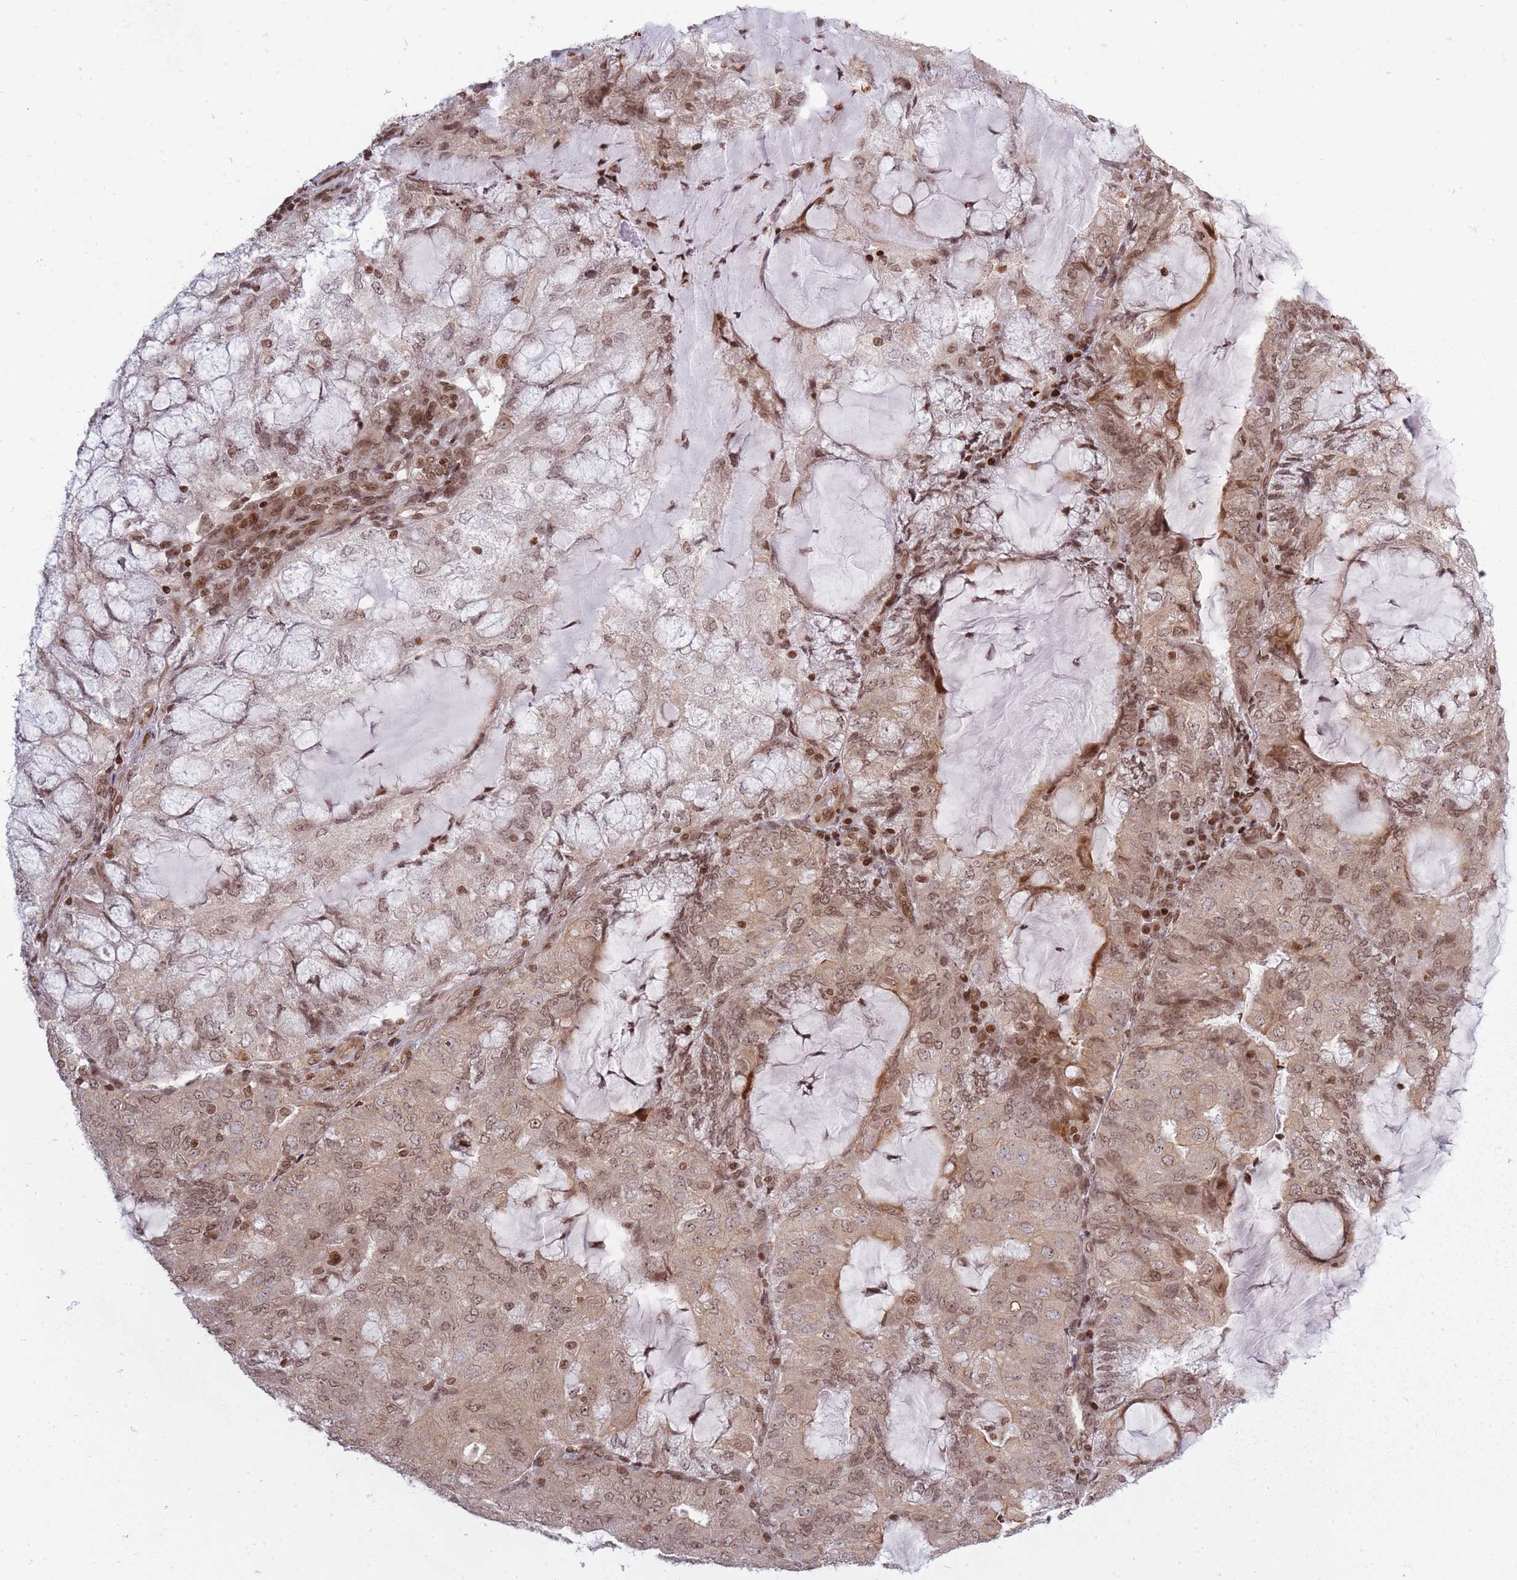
{"staining": {"intensity": "moderate", "quantity": ">75%", "location": "cytoplasmic/membranous,nuclear"}, "tissue": "endometrial cancer", "cell_type": "Tumor cells", "image_type": "cancer", "snomed": [{"axis": "morphology", "description": "Adenocarcinoma, NOS"}, {"axis": "topography", "description": "Endometrium"}], "caption": "Moderate cytoplasmic/membranous and nuclear expression for a protein is present in approximately >75% of tumor cells of endometrial adenocarcinoma using IHC.", "gene": "TMC6", "patient": {"sex": "female", "age": 81}}